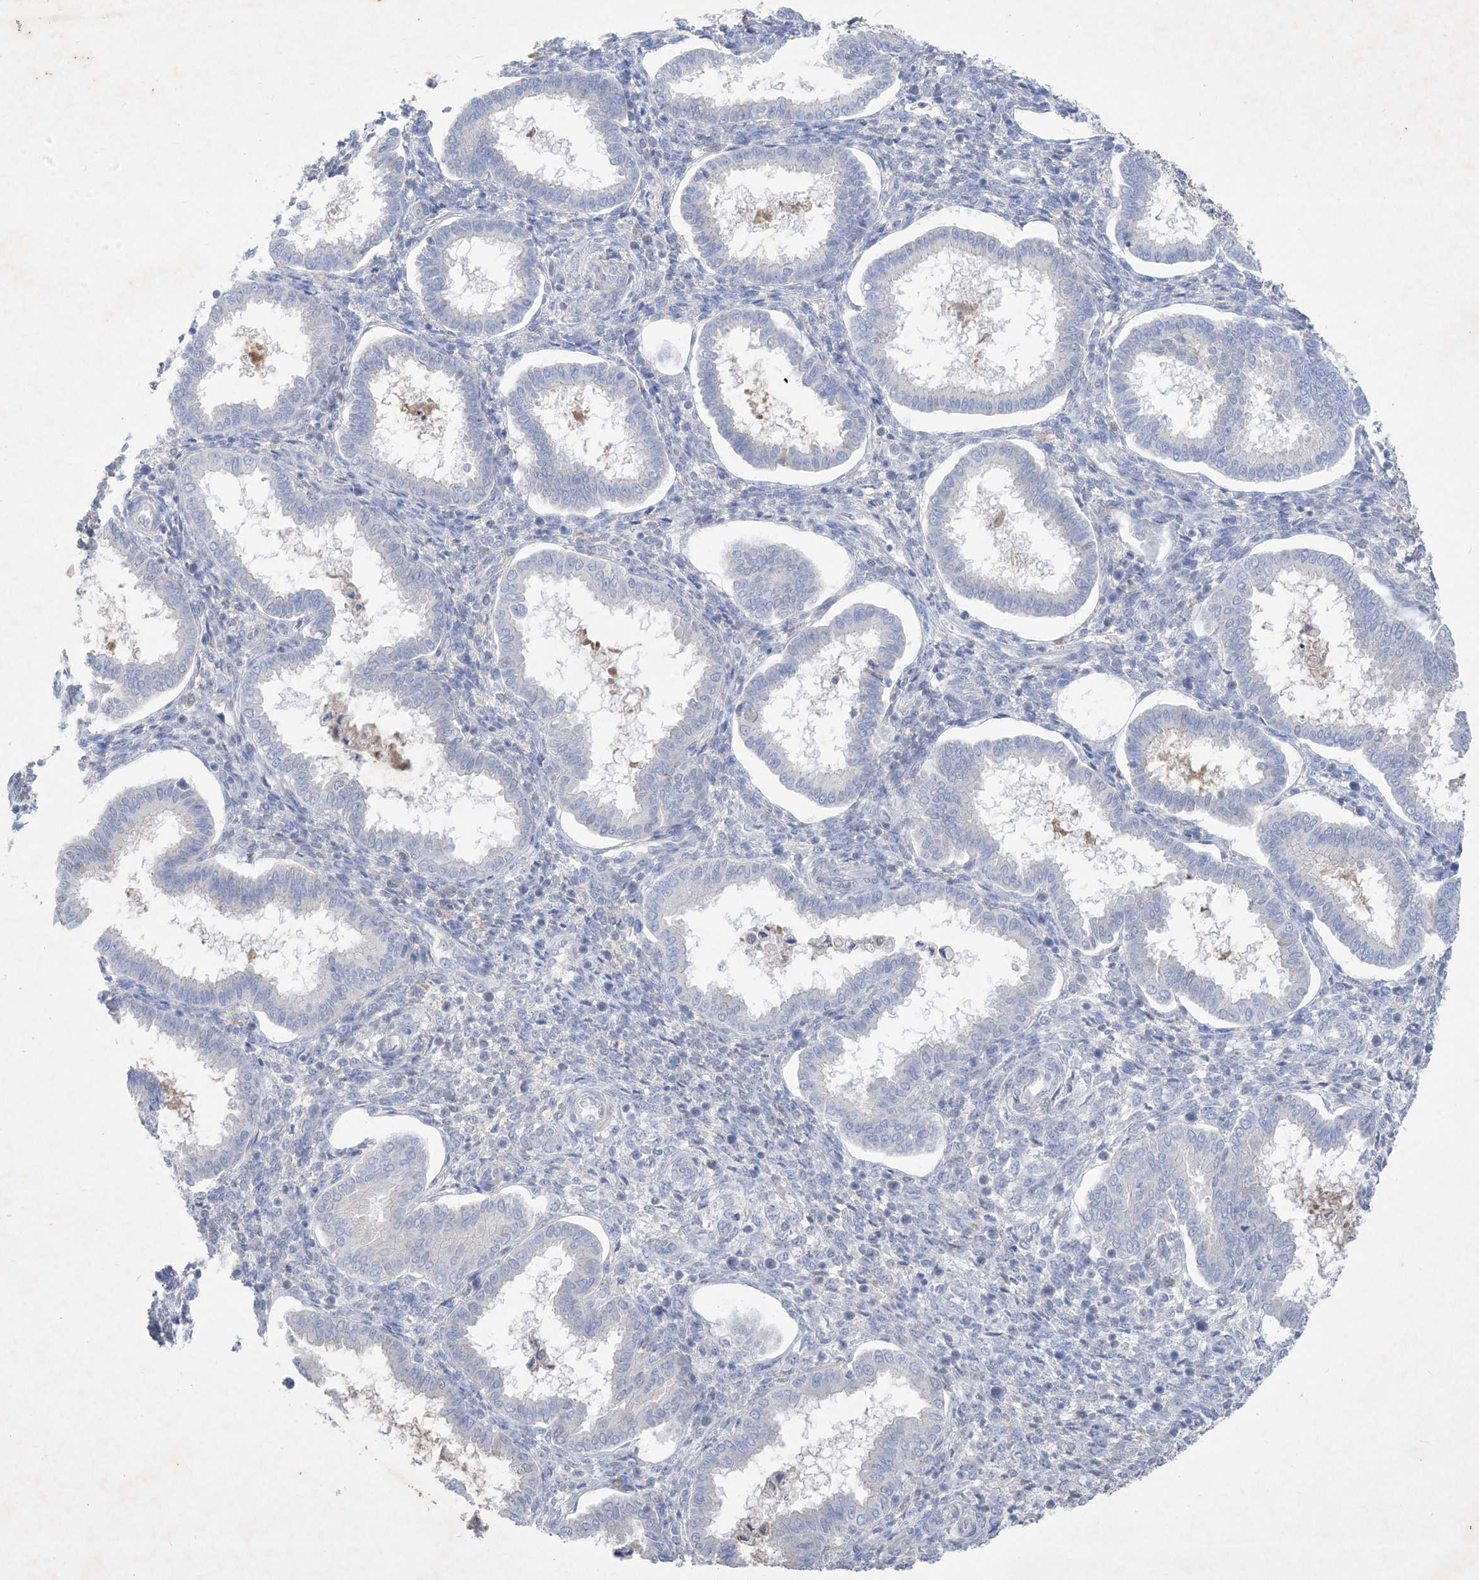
{"staining": {"intensity": "negative", "quantity": "none", "location": "none"}, "tissue": "endometrium", "cell_type": "Cells in endometrial stroma", "image_type": "normal", "snomed": [{"axis": "morphology", "description": "Normal tissue, NOS"}, {"axis": "topography", "description": "Endometrium"}], "caption": "This histopathology image is of normal endometrium stained with immunohistochemistry to label a protein in brown with the nuclei are counter-stained blue. There is no expression in cells in endometrial stroma. (Stains: DAB immunohistochemistry with hematoxylin counter stain, Microscopy: brightfield microscopy at high magnification).", "gene": "ASNS", "patient": {"sex": "female", "age": 24}}